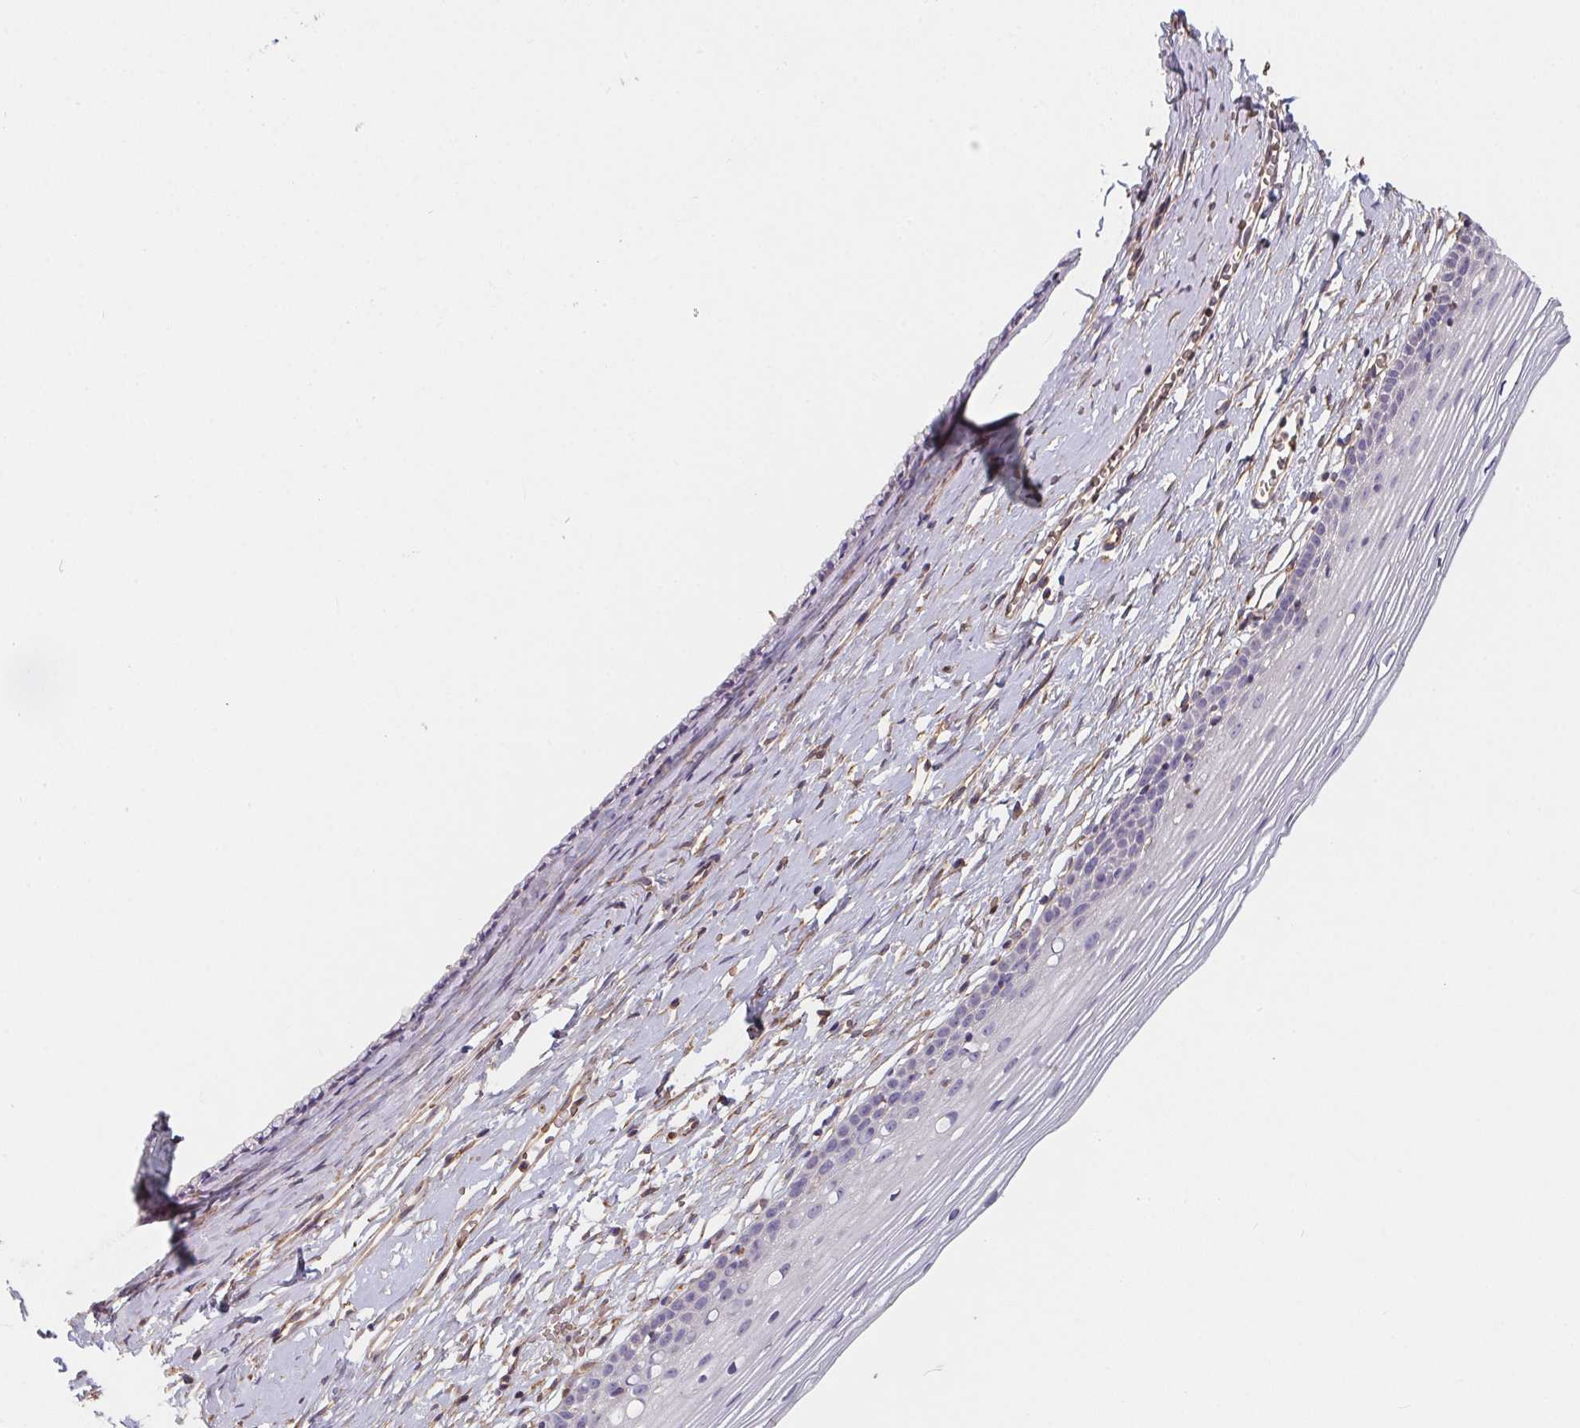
{"staining": {"intensity": "negative", "quantity": "none", "location": "none"}, "tissue": "cervix", "cell_type": "Glandular cells", "image_type": "normal", "snomed": [{"axis": "morphology", "description": "Normal tissue, NOS"}, {"axis": "topography", "description": "Cervix"}], "caption": "High power microscopy micrograph of an immunohistochemistry (IHC) image of benign cervix, revealing no significant staining in glandular cells.", "gene": "TBKBP1", "patient": {"sex": "female", "age": 40}}